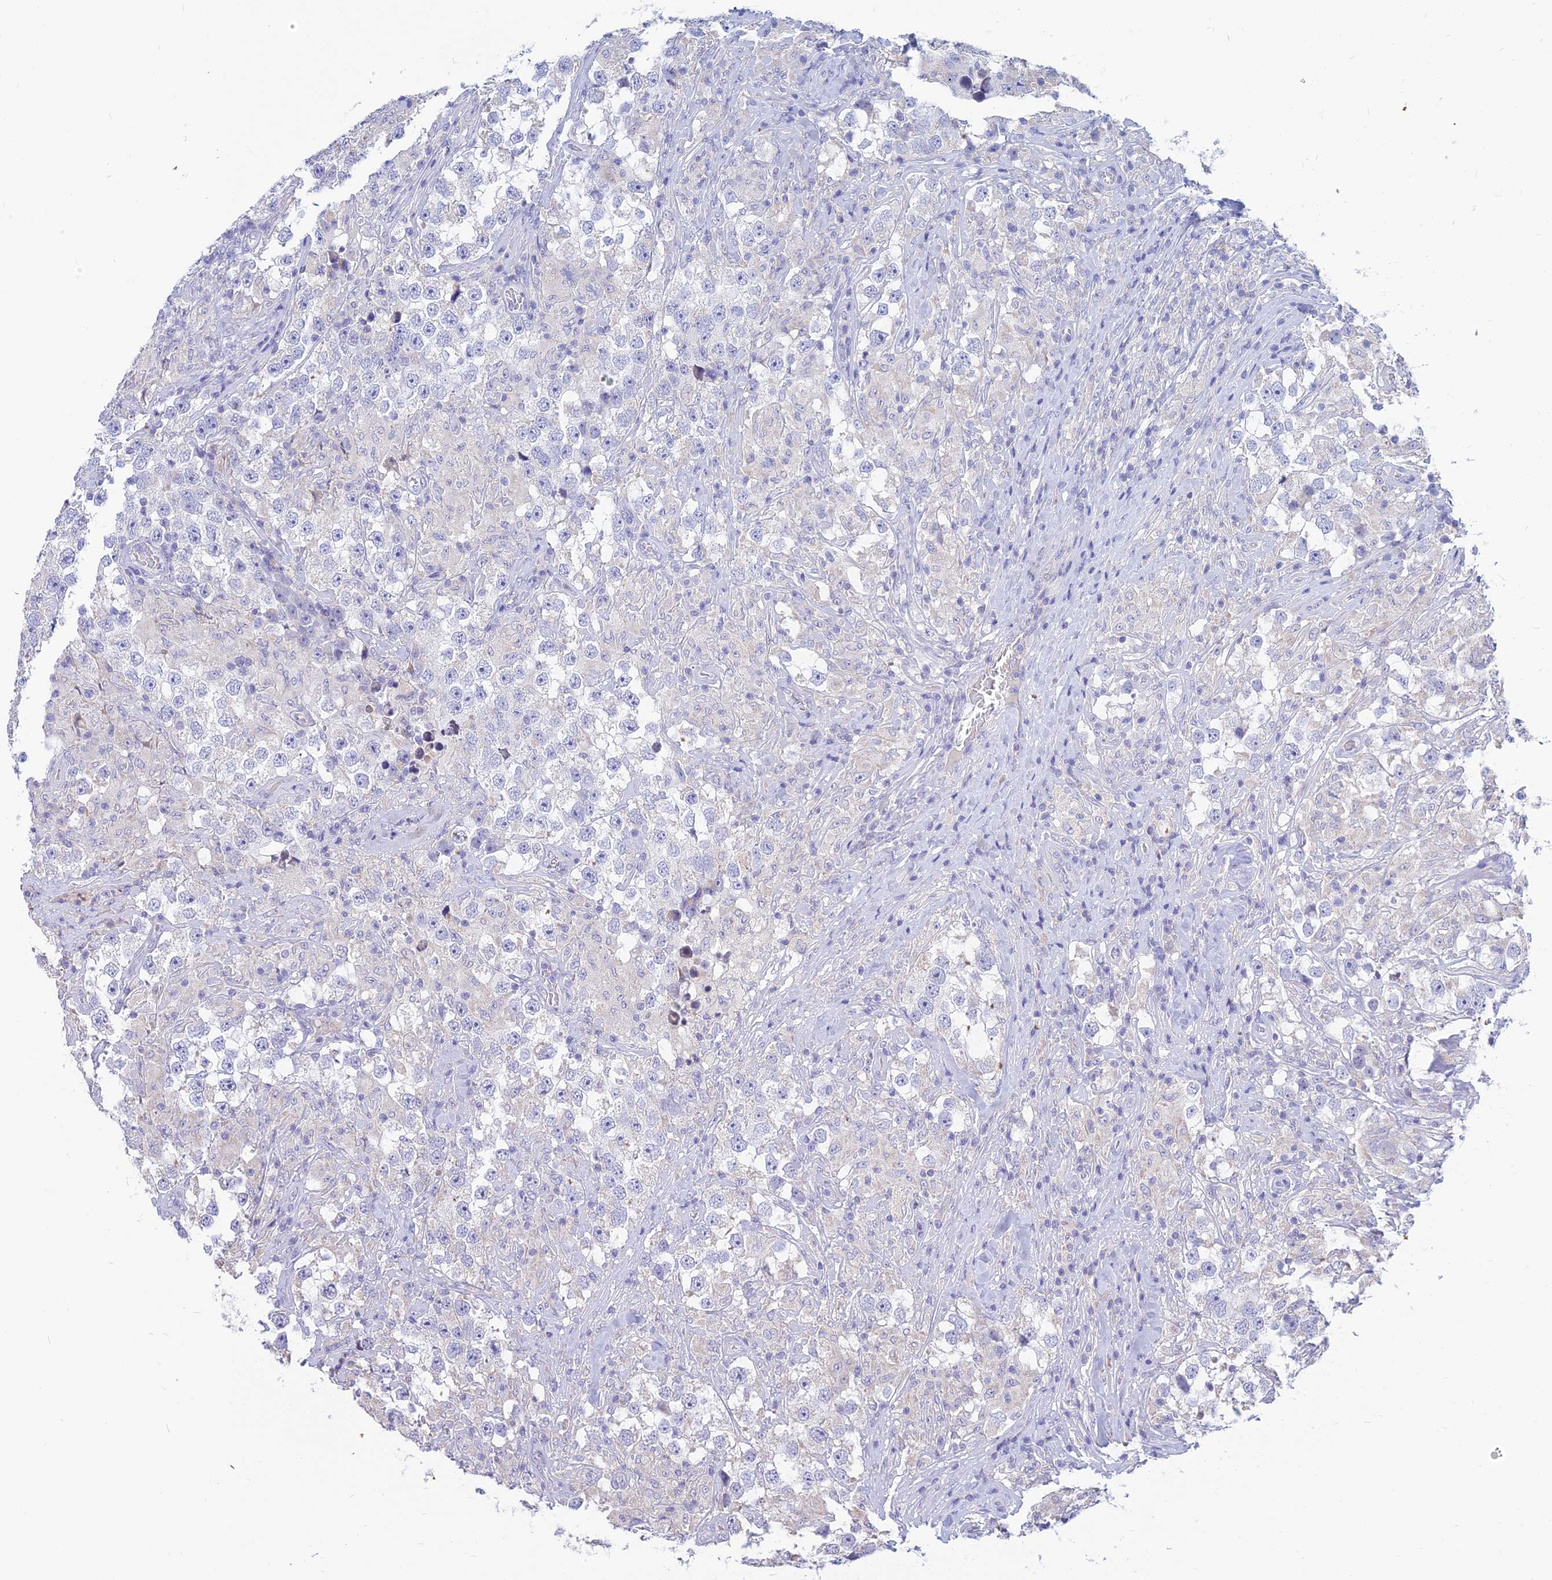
{"staining": {"intensity": "negative", "quantity": "none", "location": "none"}, "tissue": "testis cancer", "cell_type": "Tumor cells", "image_type": "cancer", "snomed": [{"axis": "morphology", "description": "Seminoma, NOS"}, {"axis": "topography", "description": "Testis"}], "caption": "High power microscopy micrograph of an immunohistochemistry micrograph of testis cancer (seminoma), revealing no significant expression in tumor cells. The staining was performed using DAB (3,3'-diaminobenzidine) to visualize the protein expression in brown, while the nuclei were stained in blue with hematoxylin (Magnification: 20x).", "gene": "CFAP206", "patient": {"sex": "male", "age": 46}}